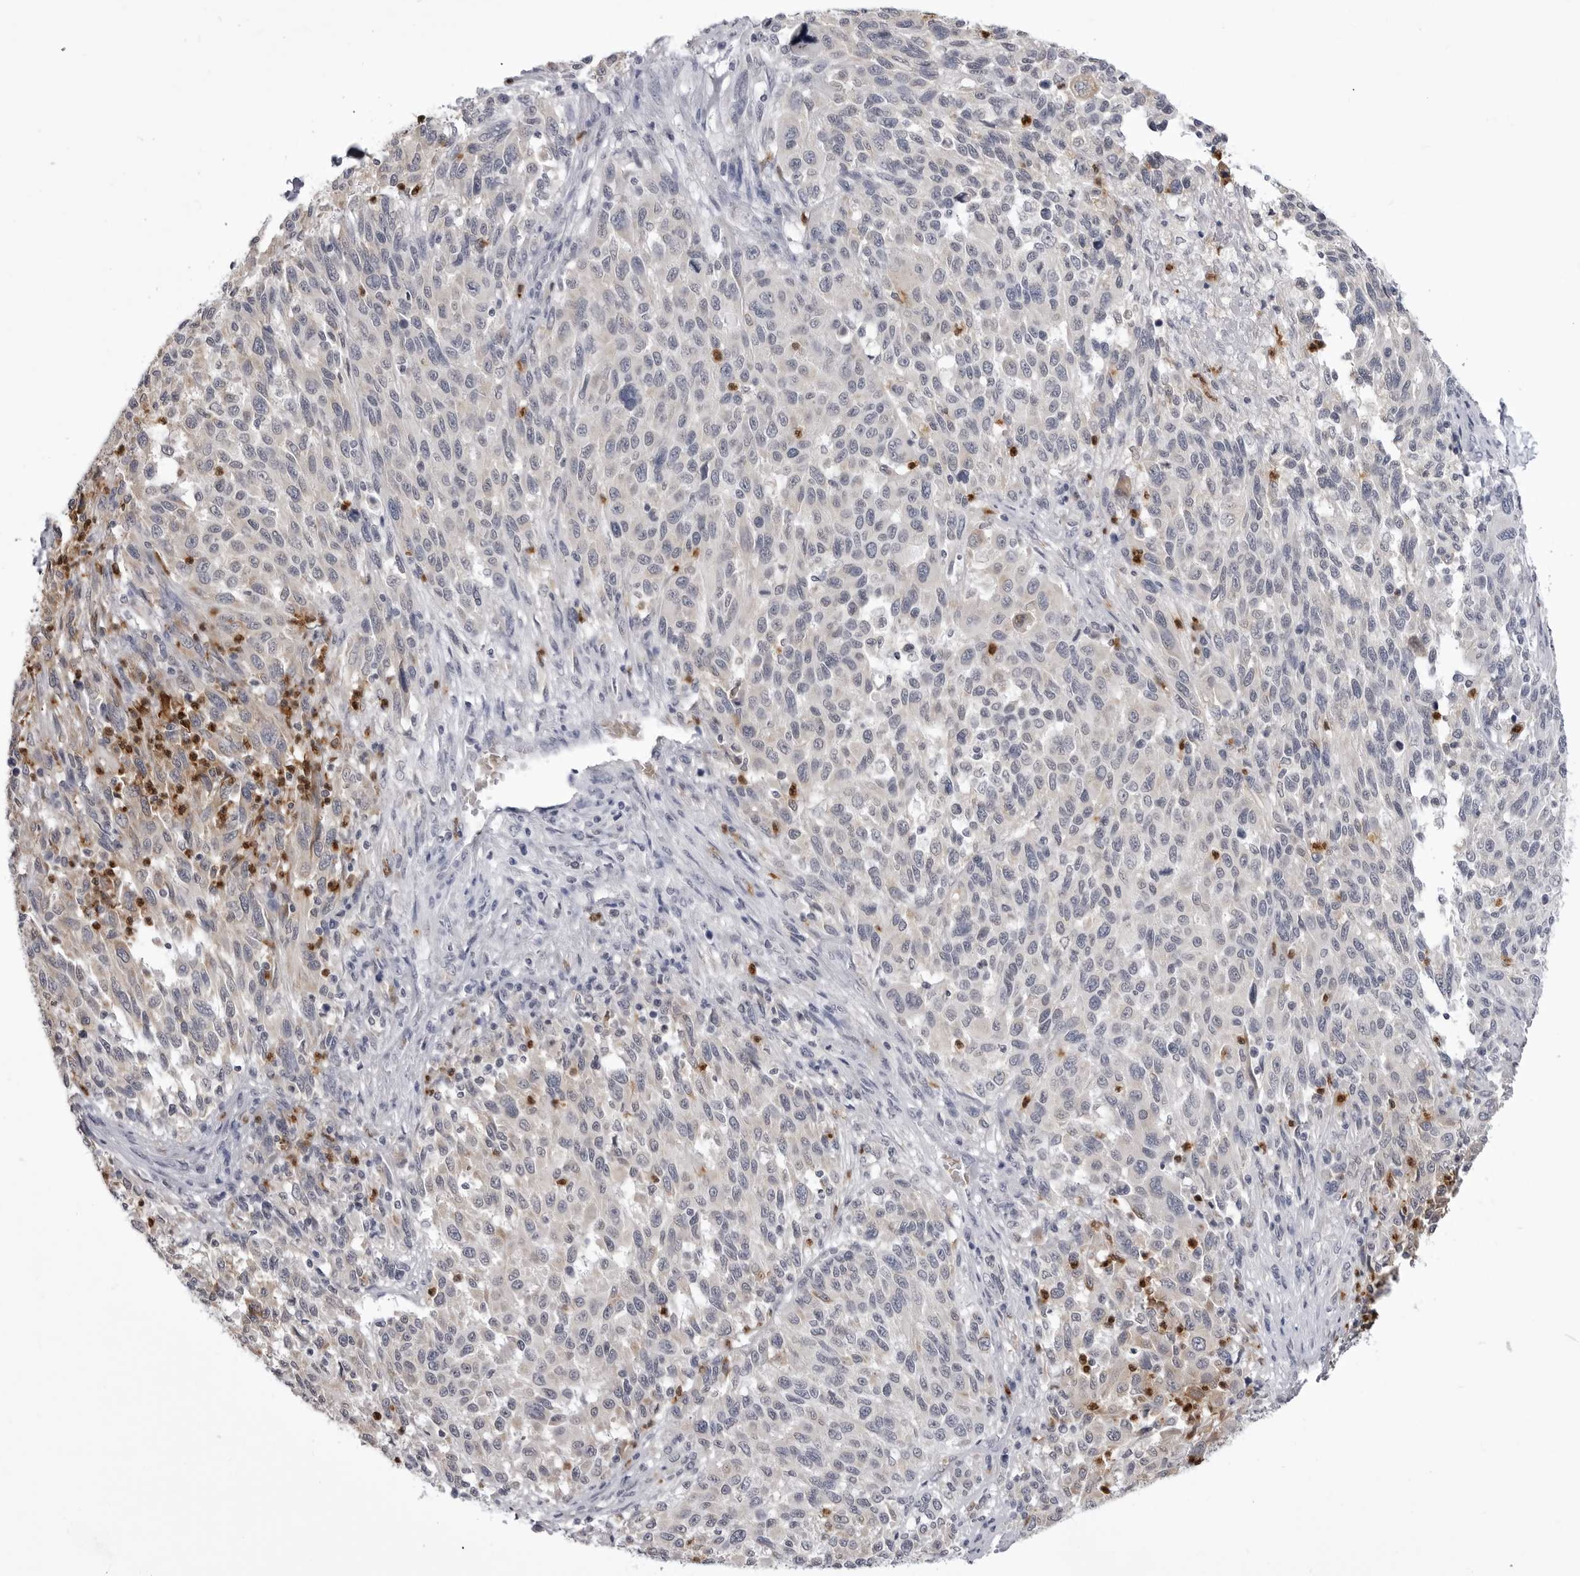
{"staining": {"intensity": "negative", "quantity": "none", "location": "none"}, "tissue": "melanoma", "cell_type": "Tumor cells", "image_type": "cancer", "snomed": [{"axis": "morphology", "description": "Malignant melanoma, Metastatic site"}, {"axis": "topography", "description": "Lymph node"}], "caption": "Immunohistochemical staining of human melanoma demonstrates no significant staining in tumor cells.", "gene": "STAP2", "patient": {"sex": "male", "age": 61}}